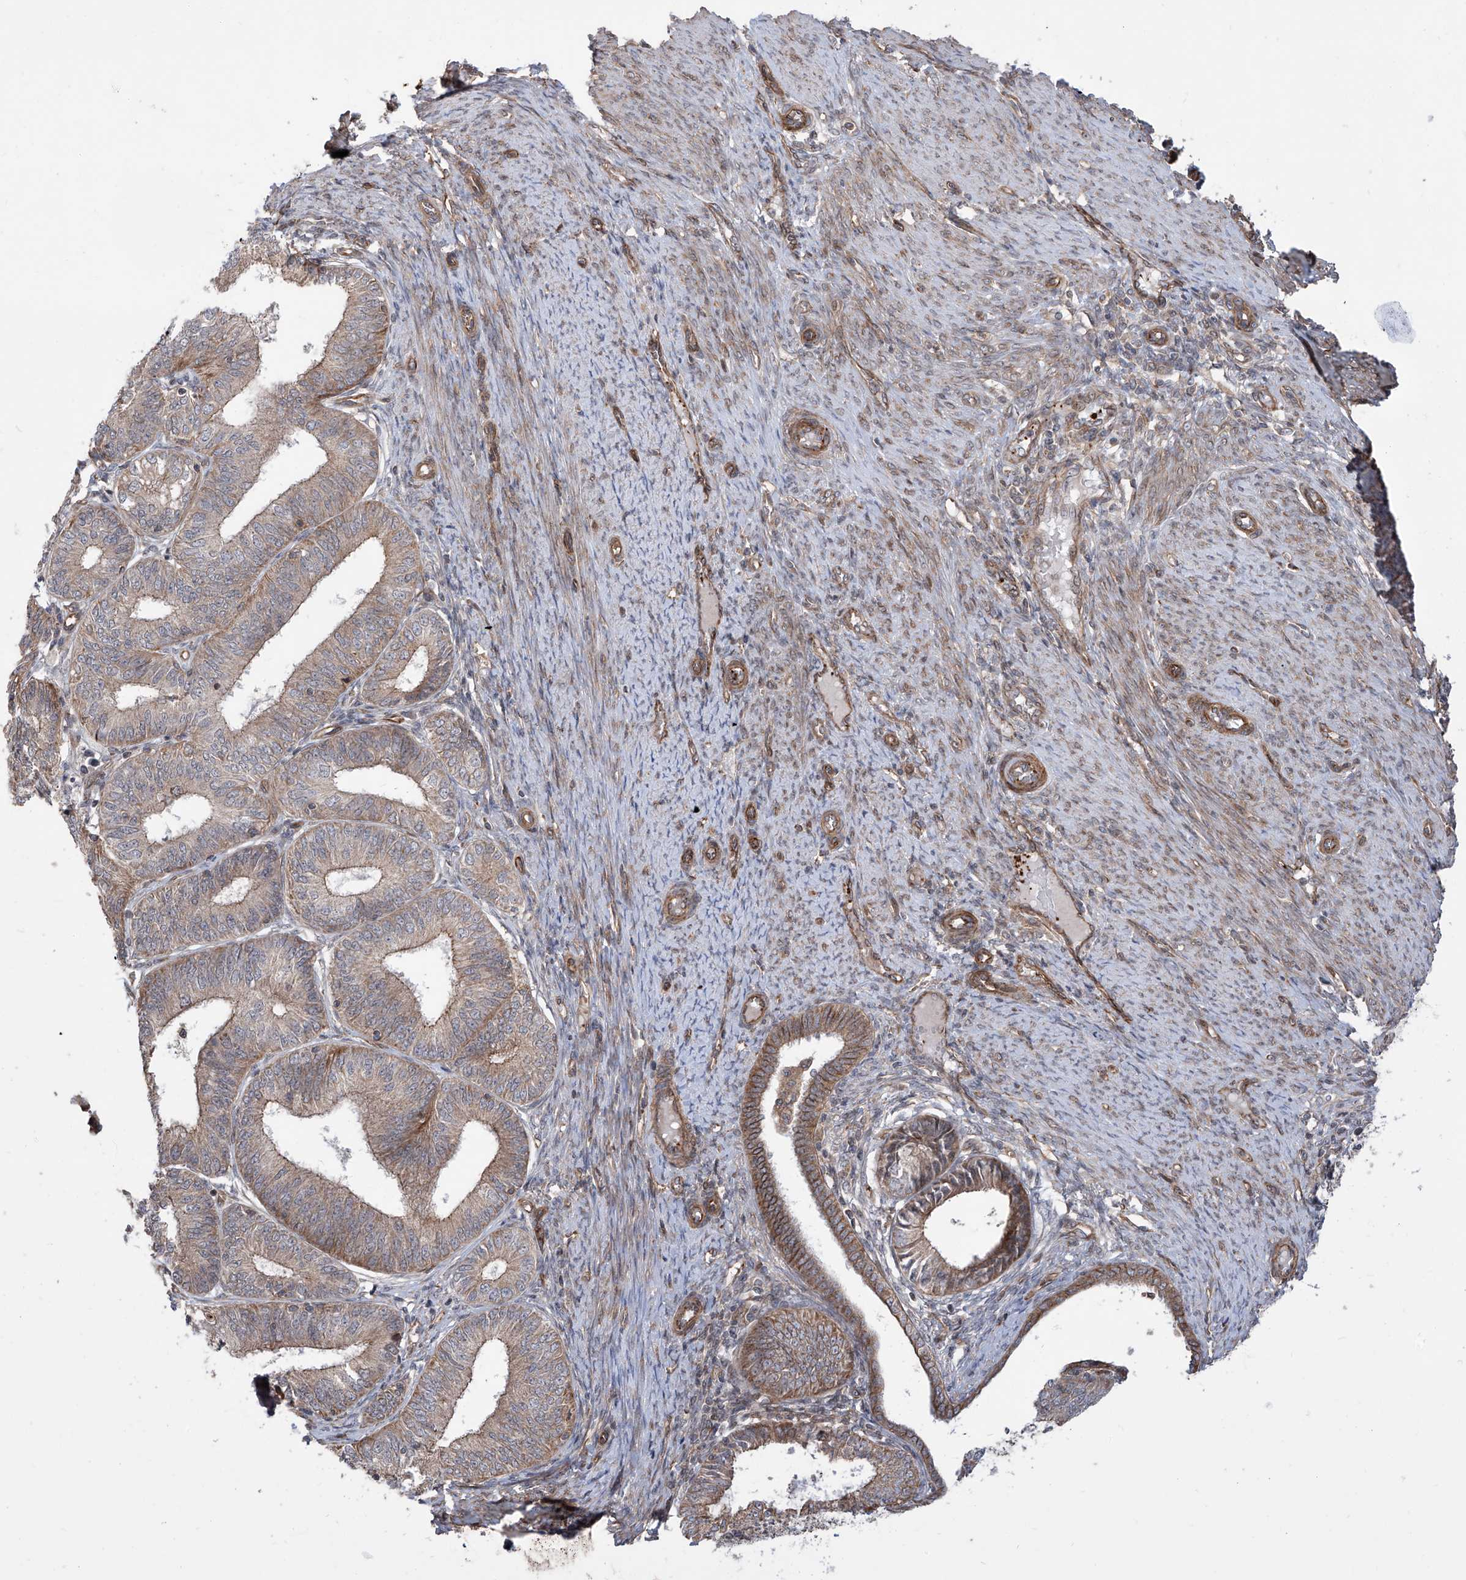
{"staining": {"intensity": "moderate", "quantity": ">75%", "location": "cytoplasmic/membranous"}, "tissue": "endometrial cancer", "cell_type": "Tumor cells", "image_type": "cancer", "snomed": [{"axis": "morphology", "description": "Adenocarcinoma, NOS"}, {"axis": "topography", "description": "Endometrium"}], "caption": "Moderate cytoplasmic/membranous protein staining is present in approximately >75% of tumor cells in endometrial cancer (adenocarcinoma). (brown staining indicates protein expression, while blue staining denotes nuclei).", "gene": "APAF1", "patient": {"sex": "female", "age": 51}}